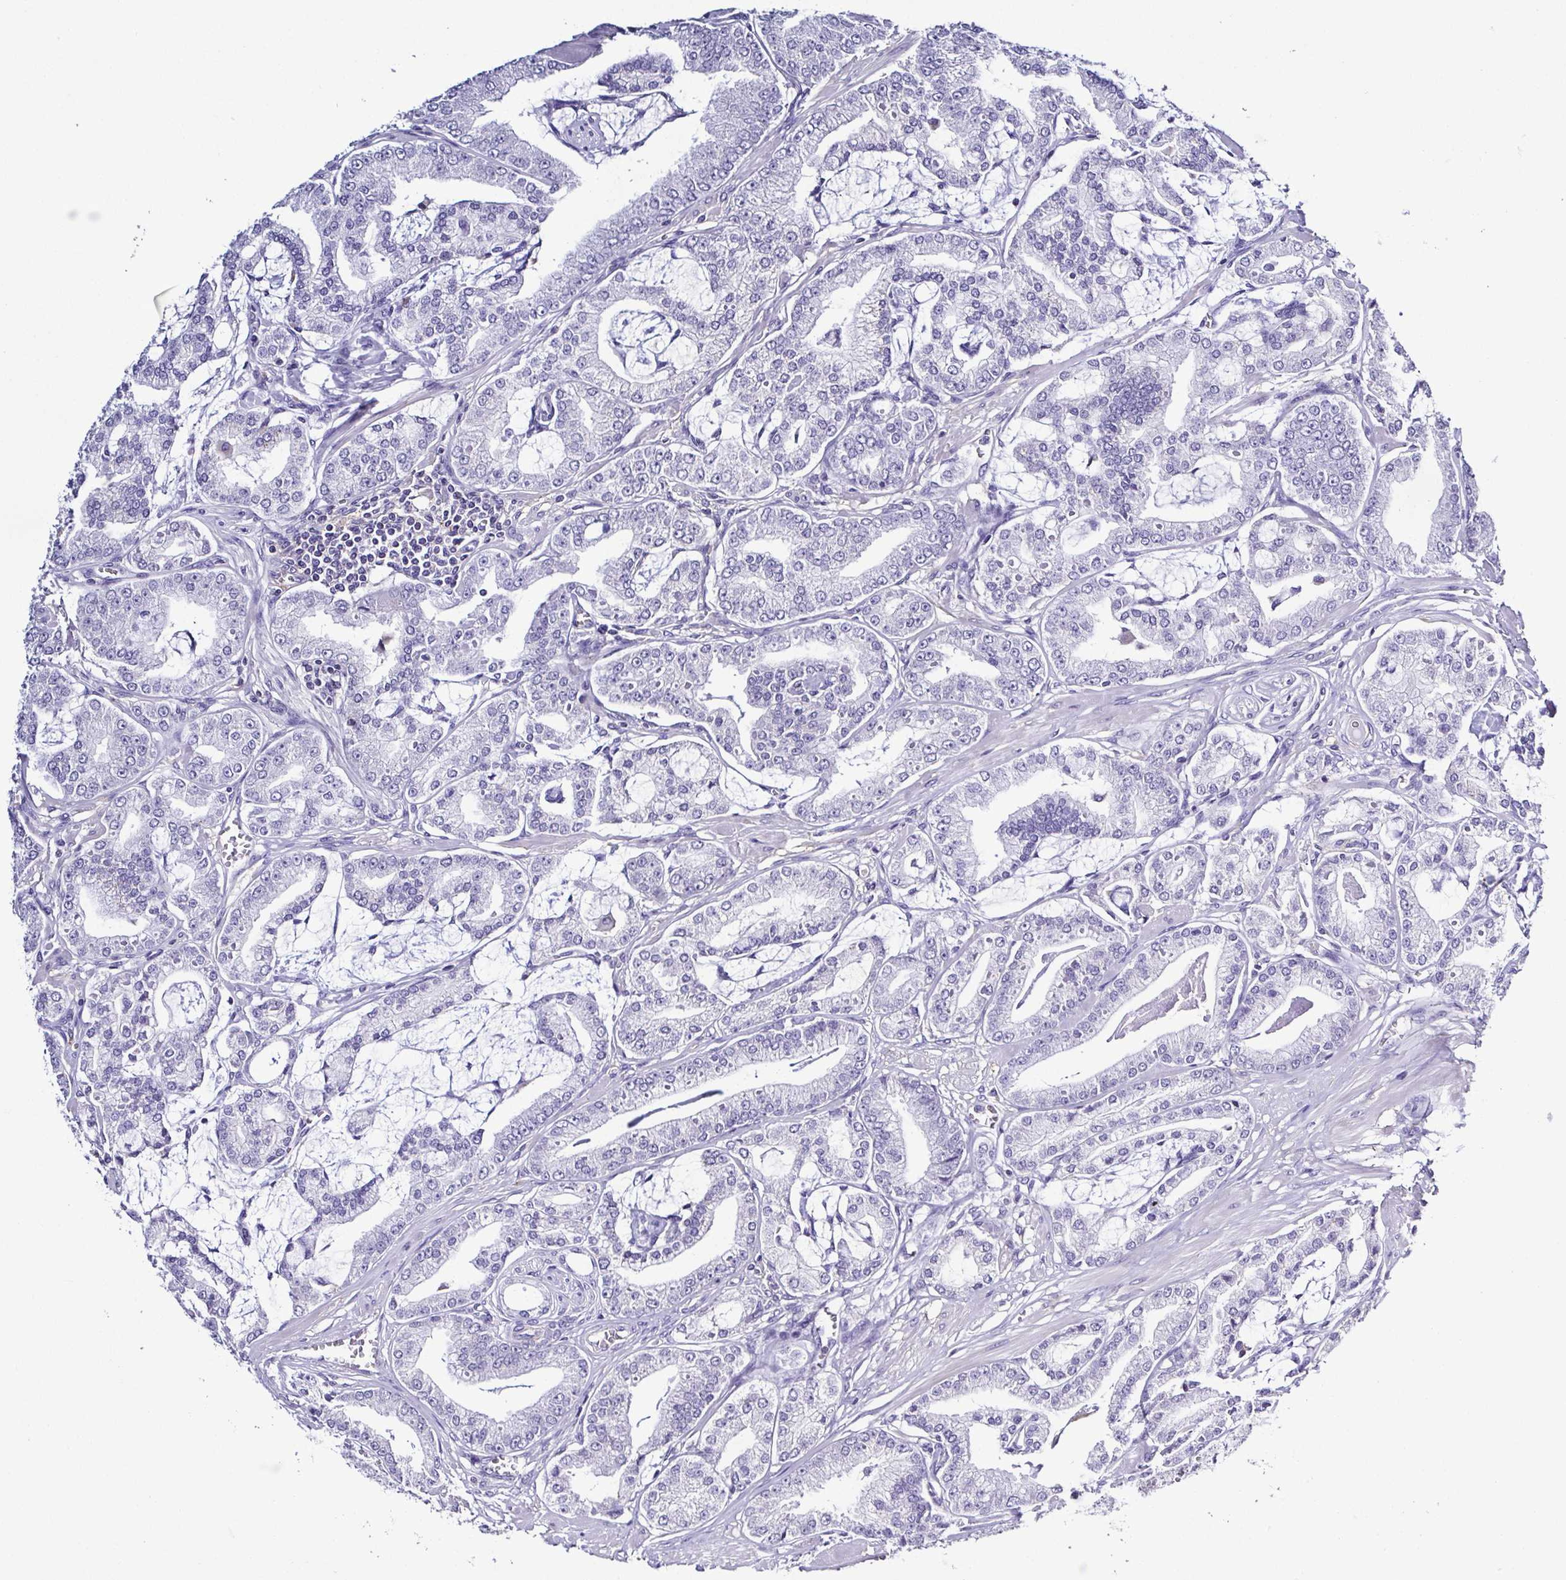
{"staining": {"intensity": "negative", "quantity": "none", "location": "none"}, "tissue": "prostate cancer", "cell_type": "Tumor cells", "image_type": "cancer", "snomed": [{"axis": "morphology", "description": "Adenocarcinoma, High grade"}, {"axis": "topography", "description": "Prostate"}], "caption": "Adenocarcinoma (high-grade) (prostate) was stained to show a protein in brown. There is no significant positivity in tumor cells. (Stains: DAB (3,3'-diaminobenzidine) IHC with hematoxylin counter stain, Microscopy: brightfield microscopy at high magnification).", "gene": "TNNT2", "patient": {"sex": "male", "age": 71}}